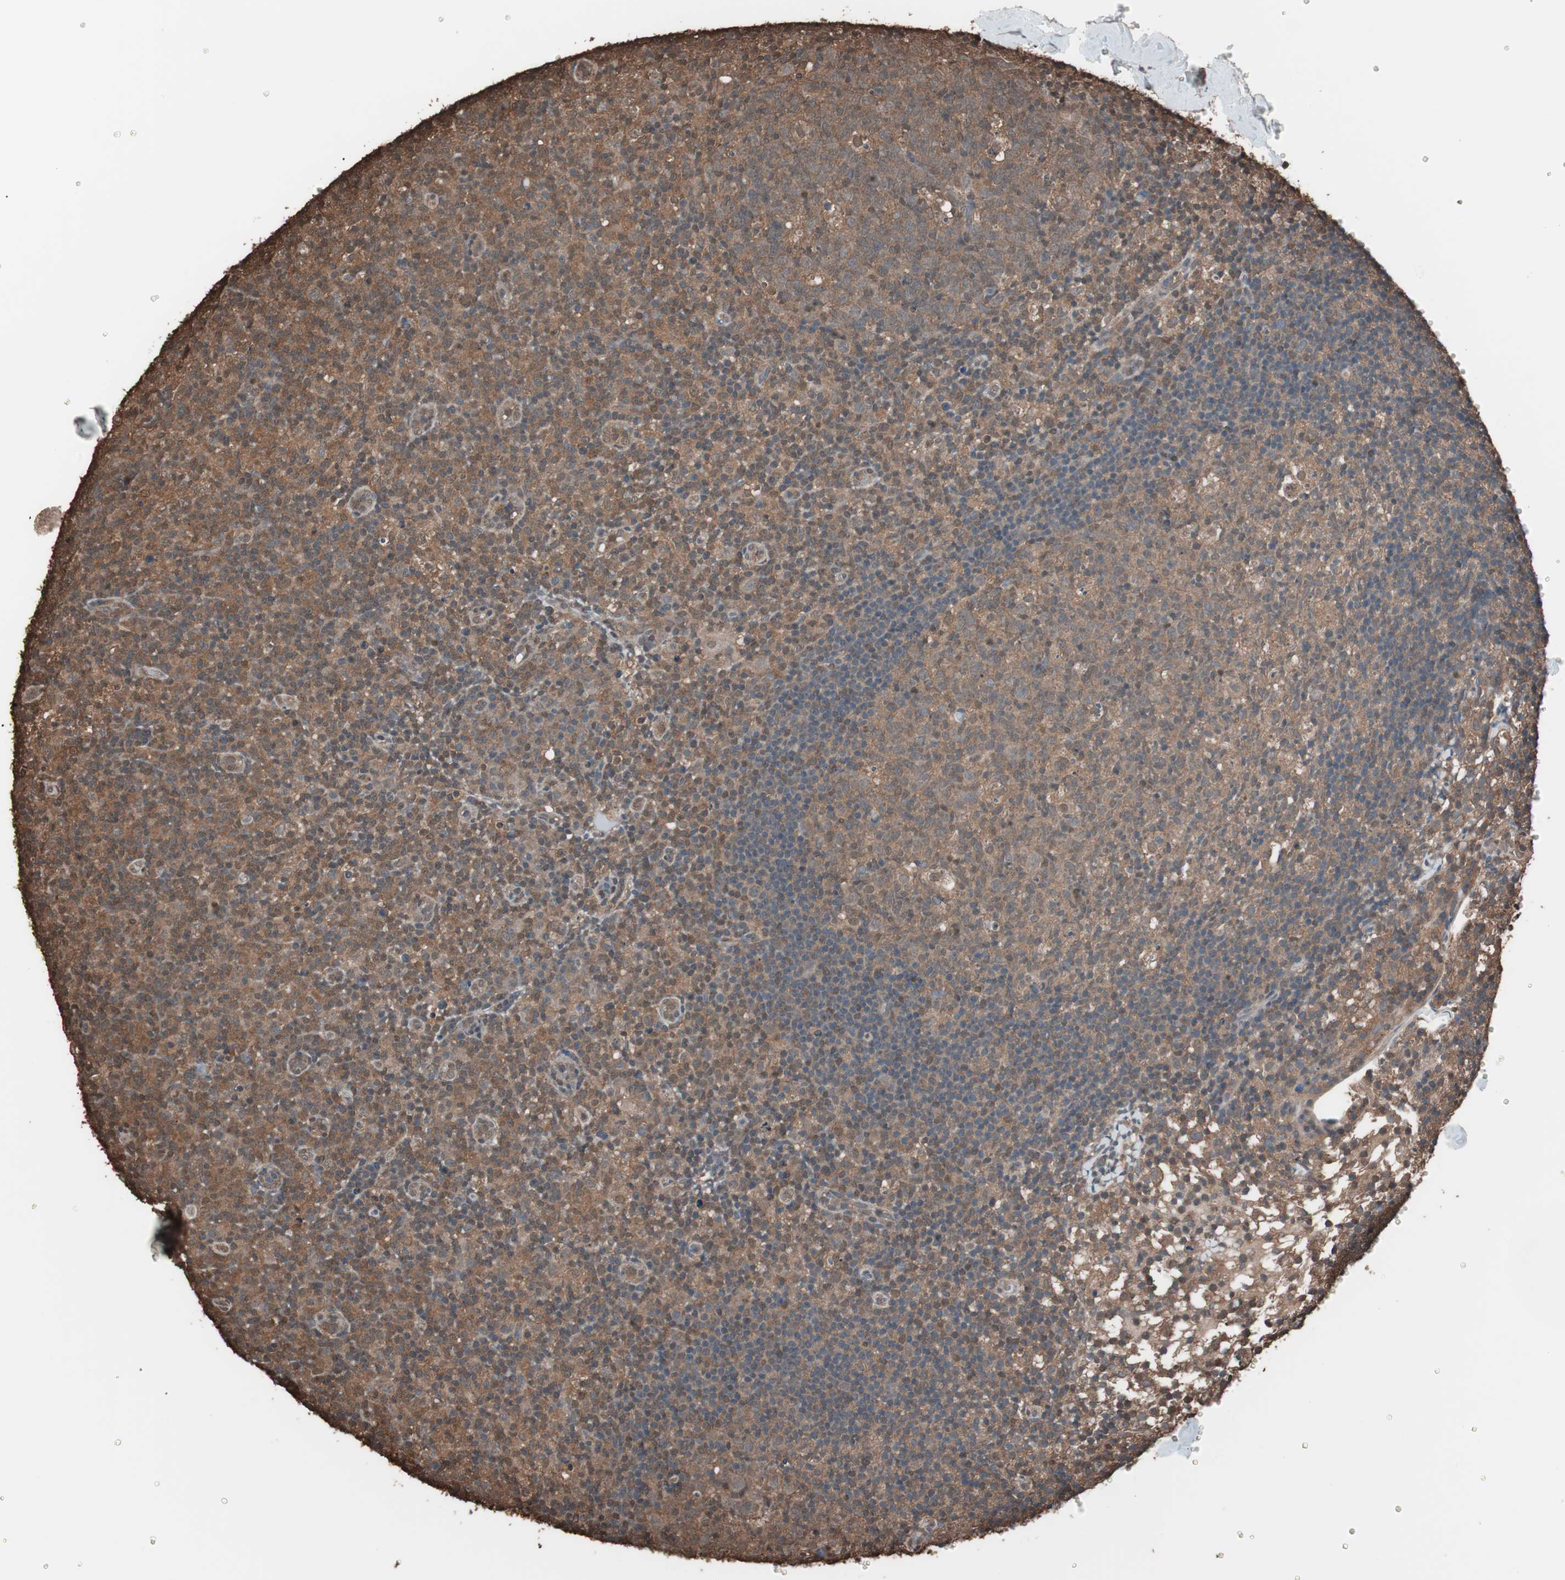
{"staining": {"intensity": "moderate", "quantity": ">75%", "location": "cytoplasmic/membranous"}, "tissue": "lymph node", "cell_type": "Germinal center cells", "image_type": "normal", "snomed": [{"axis": "morphology", "description": "Normal tissue, NOS"}, {"axis": "morphology", "description": "Inflammation, NOS"}, {"axis": "topography", "description": "Lymph node"}], "caption": "A medium amount of moderate cytoplasmic/membranous expression is appreciated in about >75% of germinal center cells in normal lymph node.", "gene": "CALM2", "patient": {"sex": "male", "age": 55}}